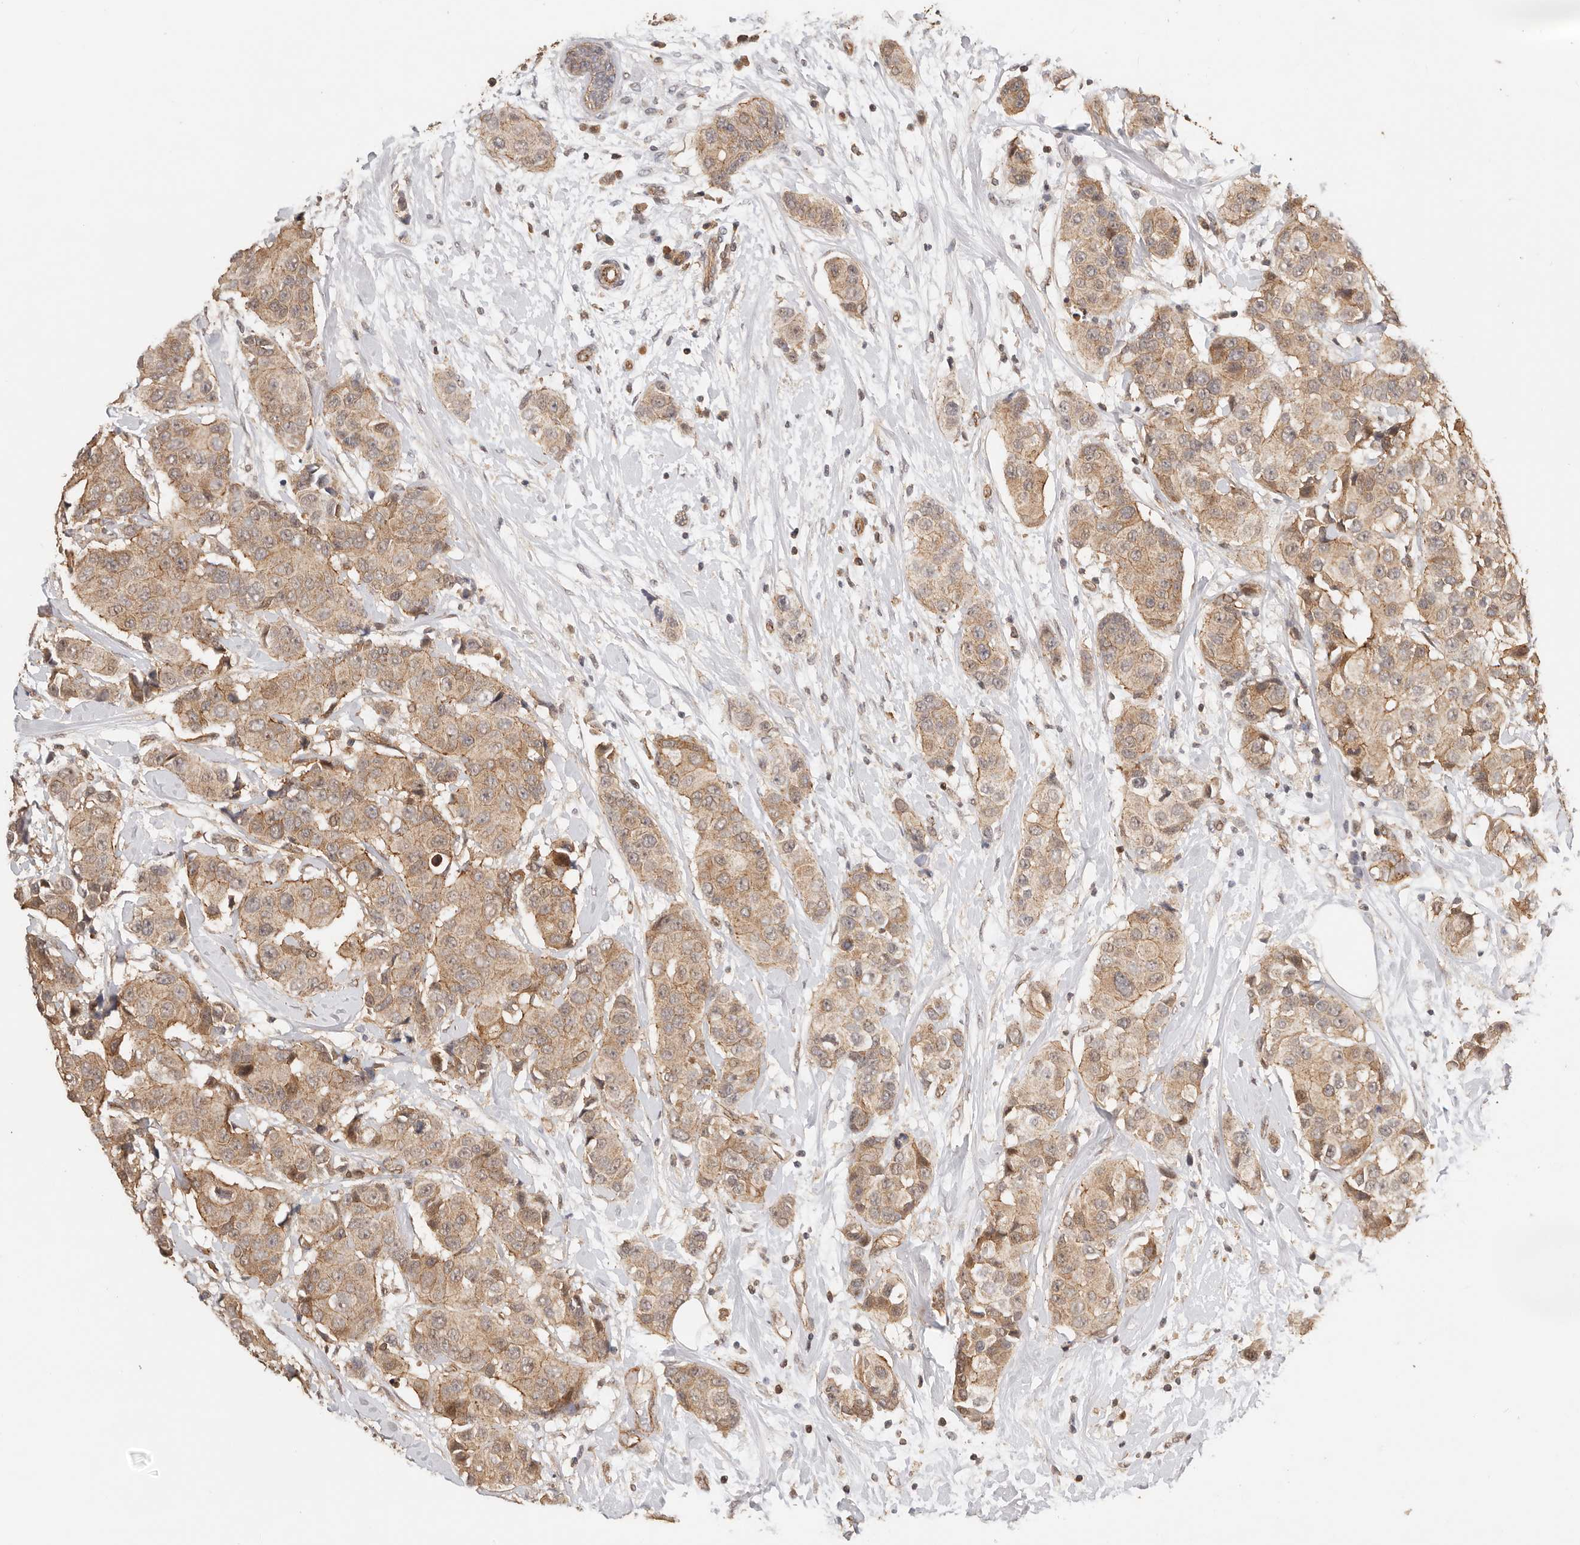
{"staining": {"intensity": "moderate", "quantity": ">75%", "location": "cytoplasmic/membranous"}, "tissue": "breast cancer", "cell_type": "Tumor cells", "image_type": "cancer", "snomed": [{"axis": "morphology", "description": "Normal tissue, NOS"}, {"axis": "morphology", "description": "Duct carcinoma"}, {"axis": "topography", "description": "Breast"}], "caption": "High-magnification brightfield microscopy of breast cancer (invasive ductal carcinoma) stained with DAB (3,3'-diaminobenzidine) (brown) and counterstained with hematoxylin (blue). tumor cells exhibit moderate cytoplasmic/membranous expression is present in about>75% of cells.", "gene": "AFDN", "patient": {"sex": "female", "age": 39}}